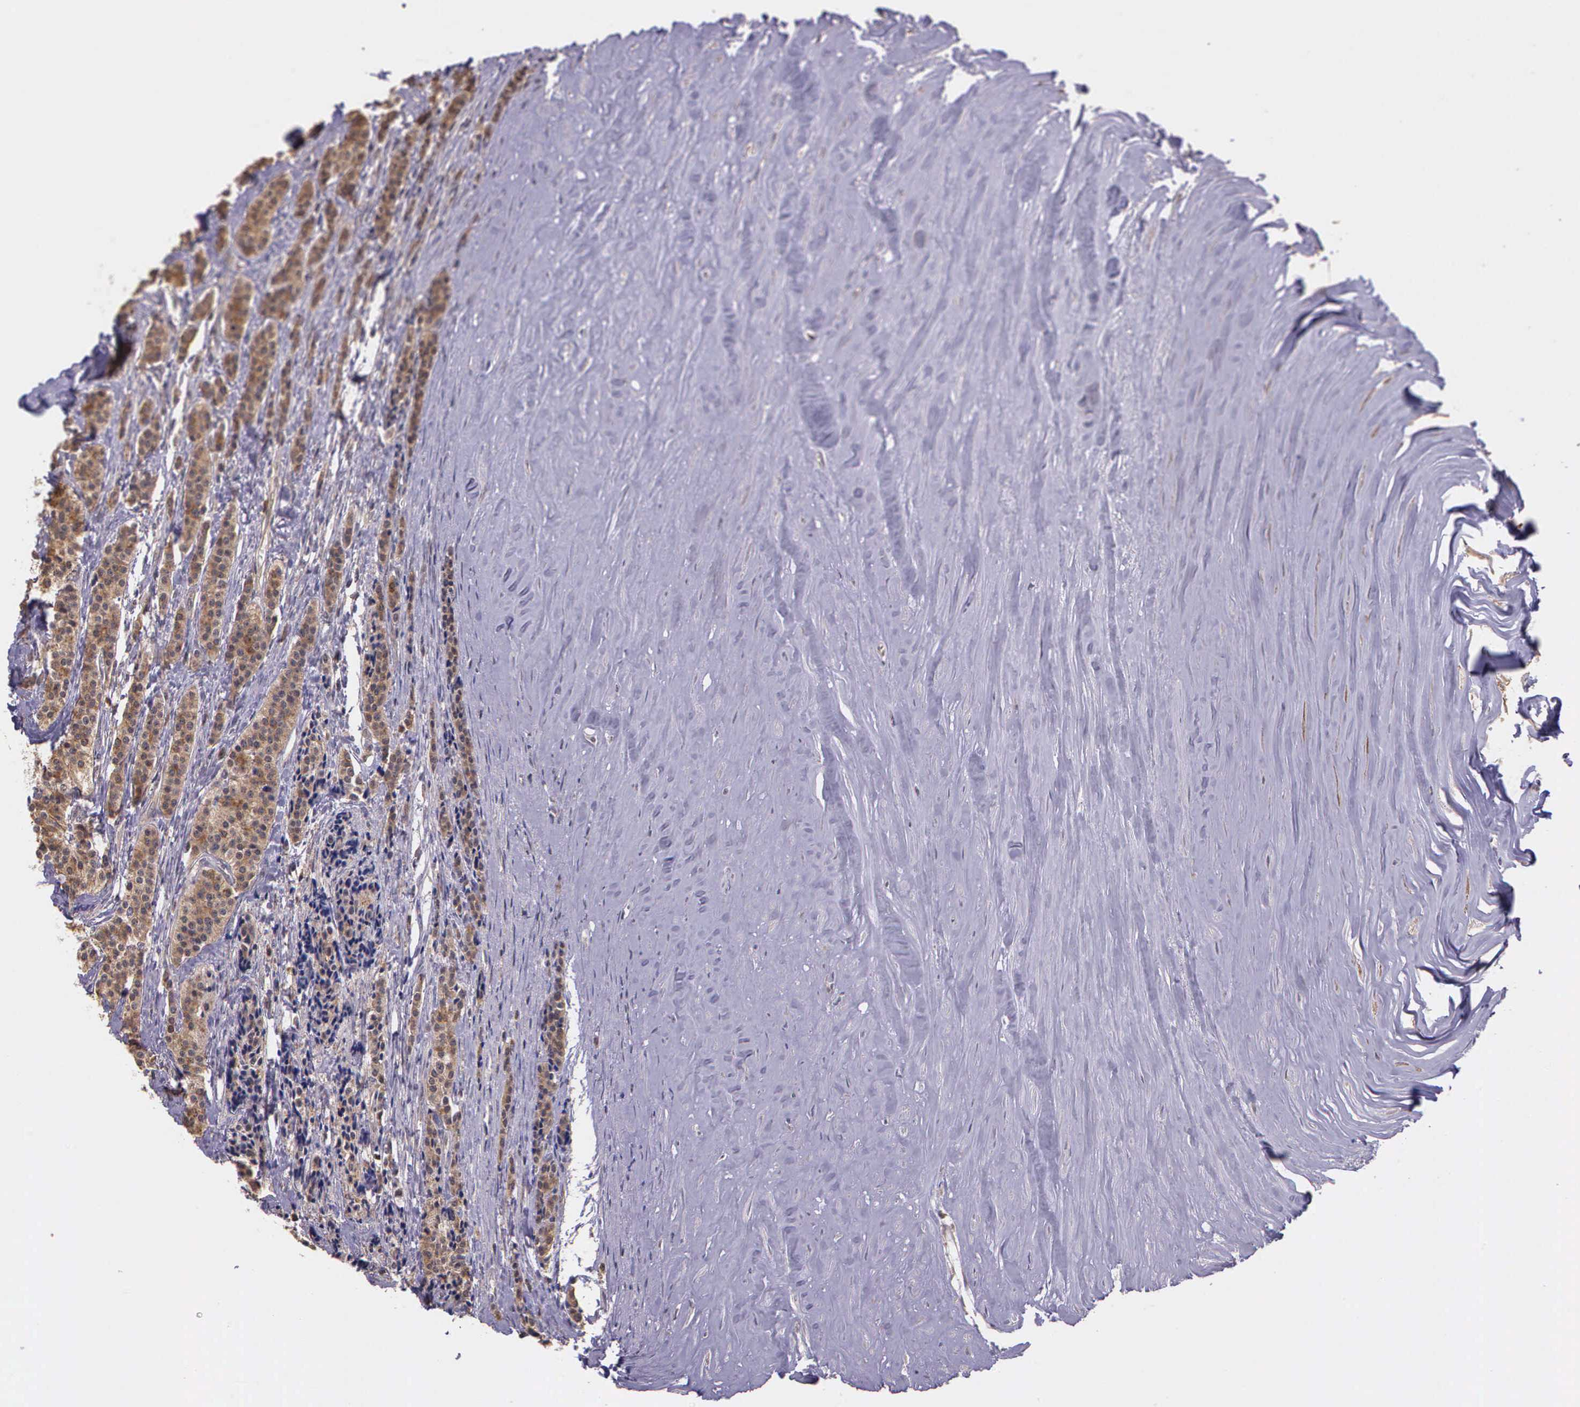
{"staining": {"intensity": "weak", "quantity": "25%-75%", "location": "cytoplasmic/membranous"}, "tissue": "carcinoid", "cell_type": "Tumor cells", "image_type": "cancer", "snomed": [{"axis": "morphology", "description": "Carcinoid, malignant, NOS"}, {"axis": "topography", "description": "Small intestine"}], "caption": "Brown immunohistochemical staining in human carcinoid (malignant) reveals weak cytoplasmic/membranous expression in approximately 25%-75% of tumor cells. (brown staining indicates protein expression, while blue staining denotes nuclei).", "gene": "IGBP1", "patient": {"sex": "male", "age": 63}}